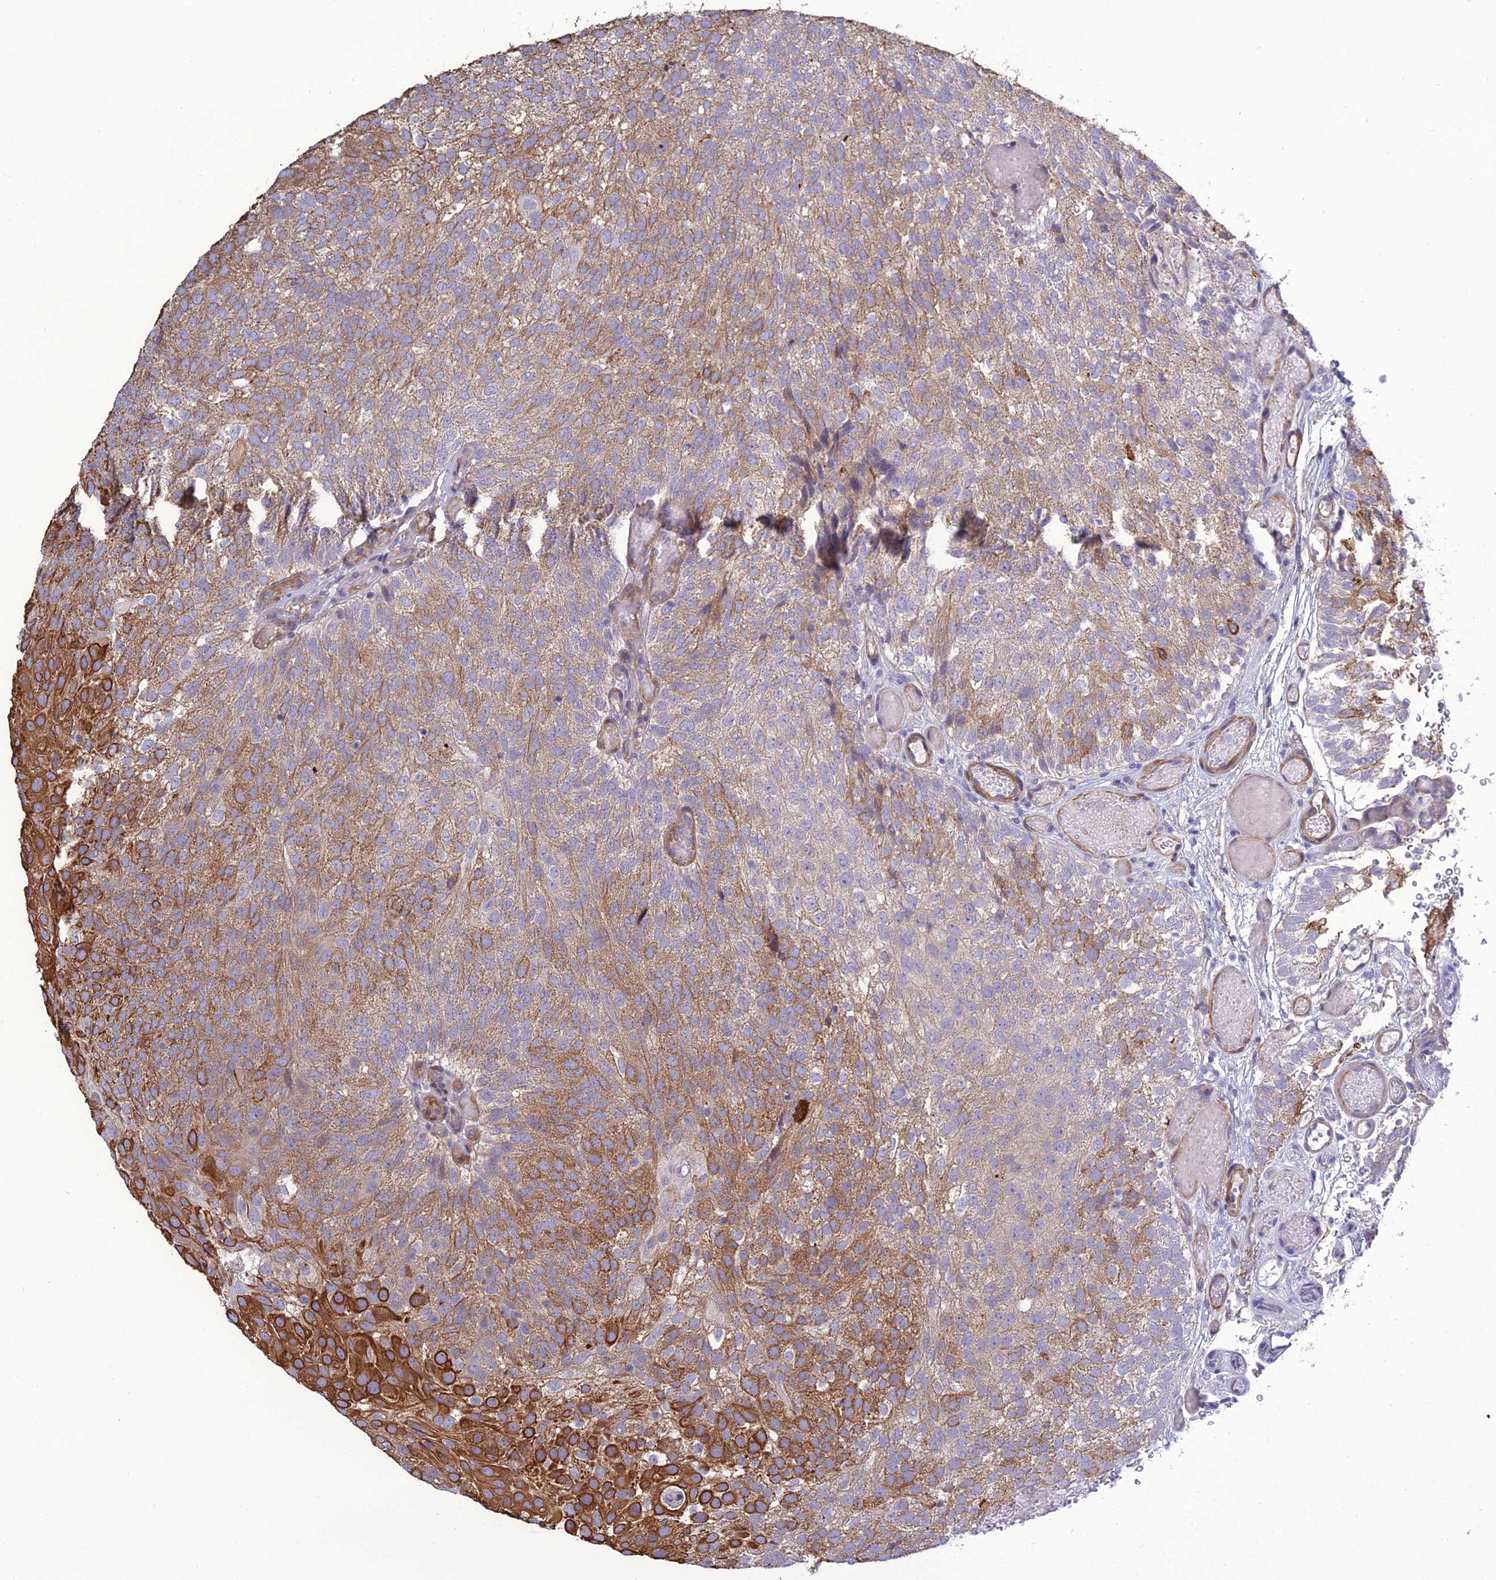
{"staining": {"intensity": "strong", "quantity": "25%-75%", "location": "cytoplasmic/membranous"}, "tissue": "urothelial cancer", "cell_type": "Tumor cells", "image_type": "cancer", "snomed": [{"axis": "morphology", "description": "Urothelial carcinoma, Low grade"}, {"axis": "topography", "description": "Urinary bladder"}], "caption": "Immunohistochemical staining of human urothelial cancer reveals strong cytoplasmic/membranous protein staining in approximately 25%-75% of tumor cells.", "gene": "LZTS2", "patient": {"sex": "male", "age": 78}}